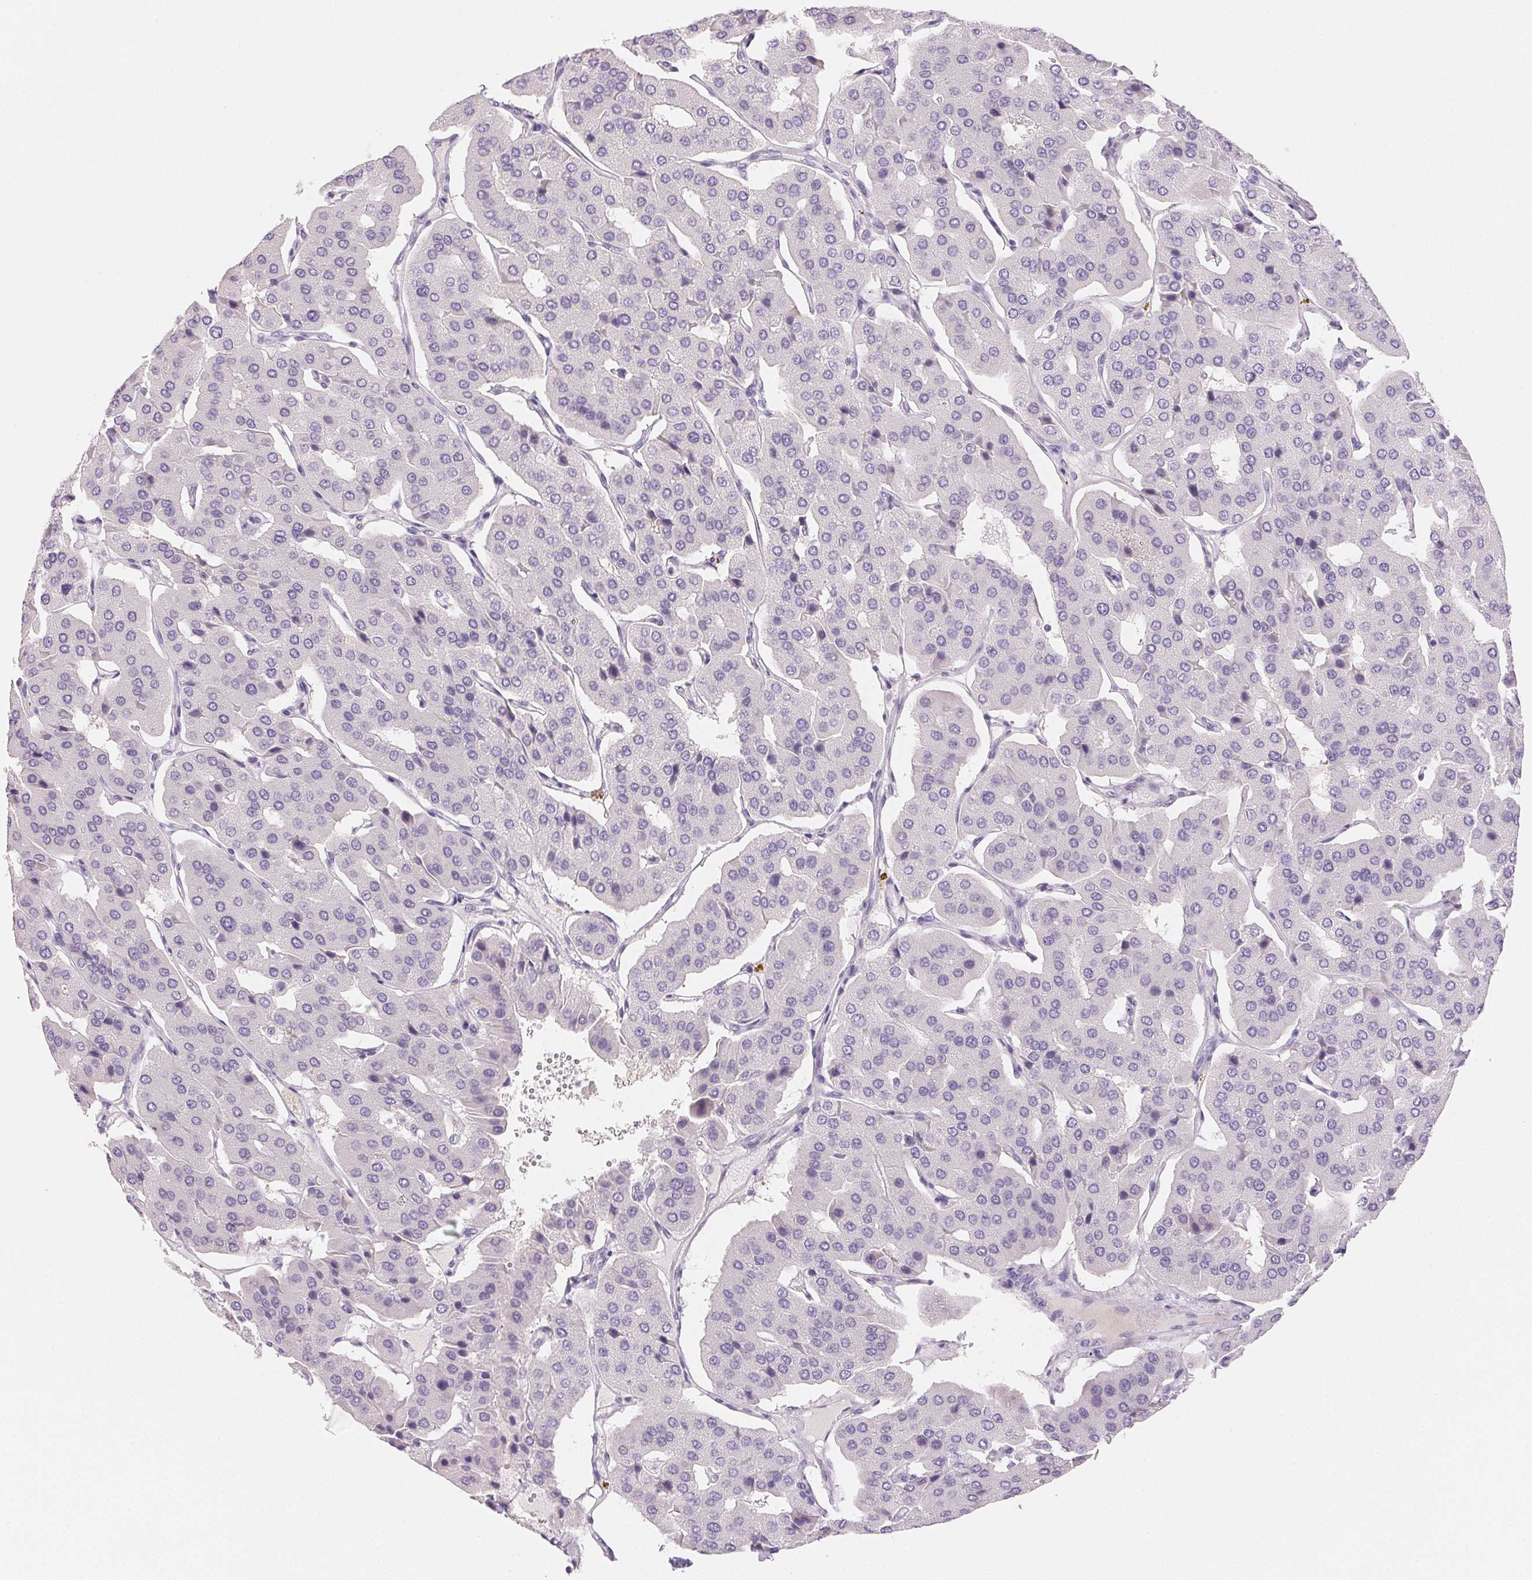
{"staining": {"intensity": "negative", "quantity": "none", "location": "none"}, "tissue": "parathyroid gland", "cell_type": "Glandular cells", "image_type": "normal", "snomed": [{"axis": "morphology", "description": "Normal tissue, NOS"}, {"axis": "morphology", "description": "Adenoma, NOS"}, {"axis": "topography", "description": "Parathyroid gland"}], "caption": "High power microscopy image of an immunohistochemistry micrograph of benign parathyroid gland, revealing no significant positivity in glandular cells.", "gene": "BPIFB2", "patient": {"sex": "female", "age": 86}}